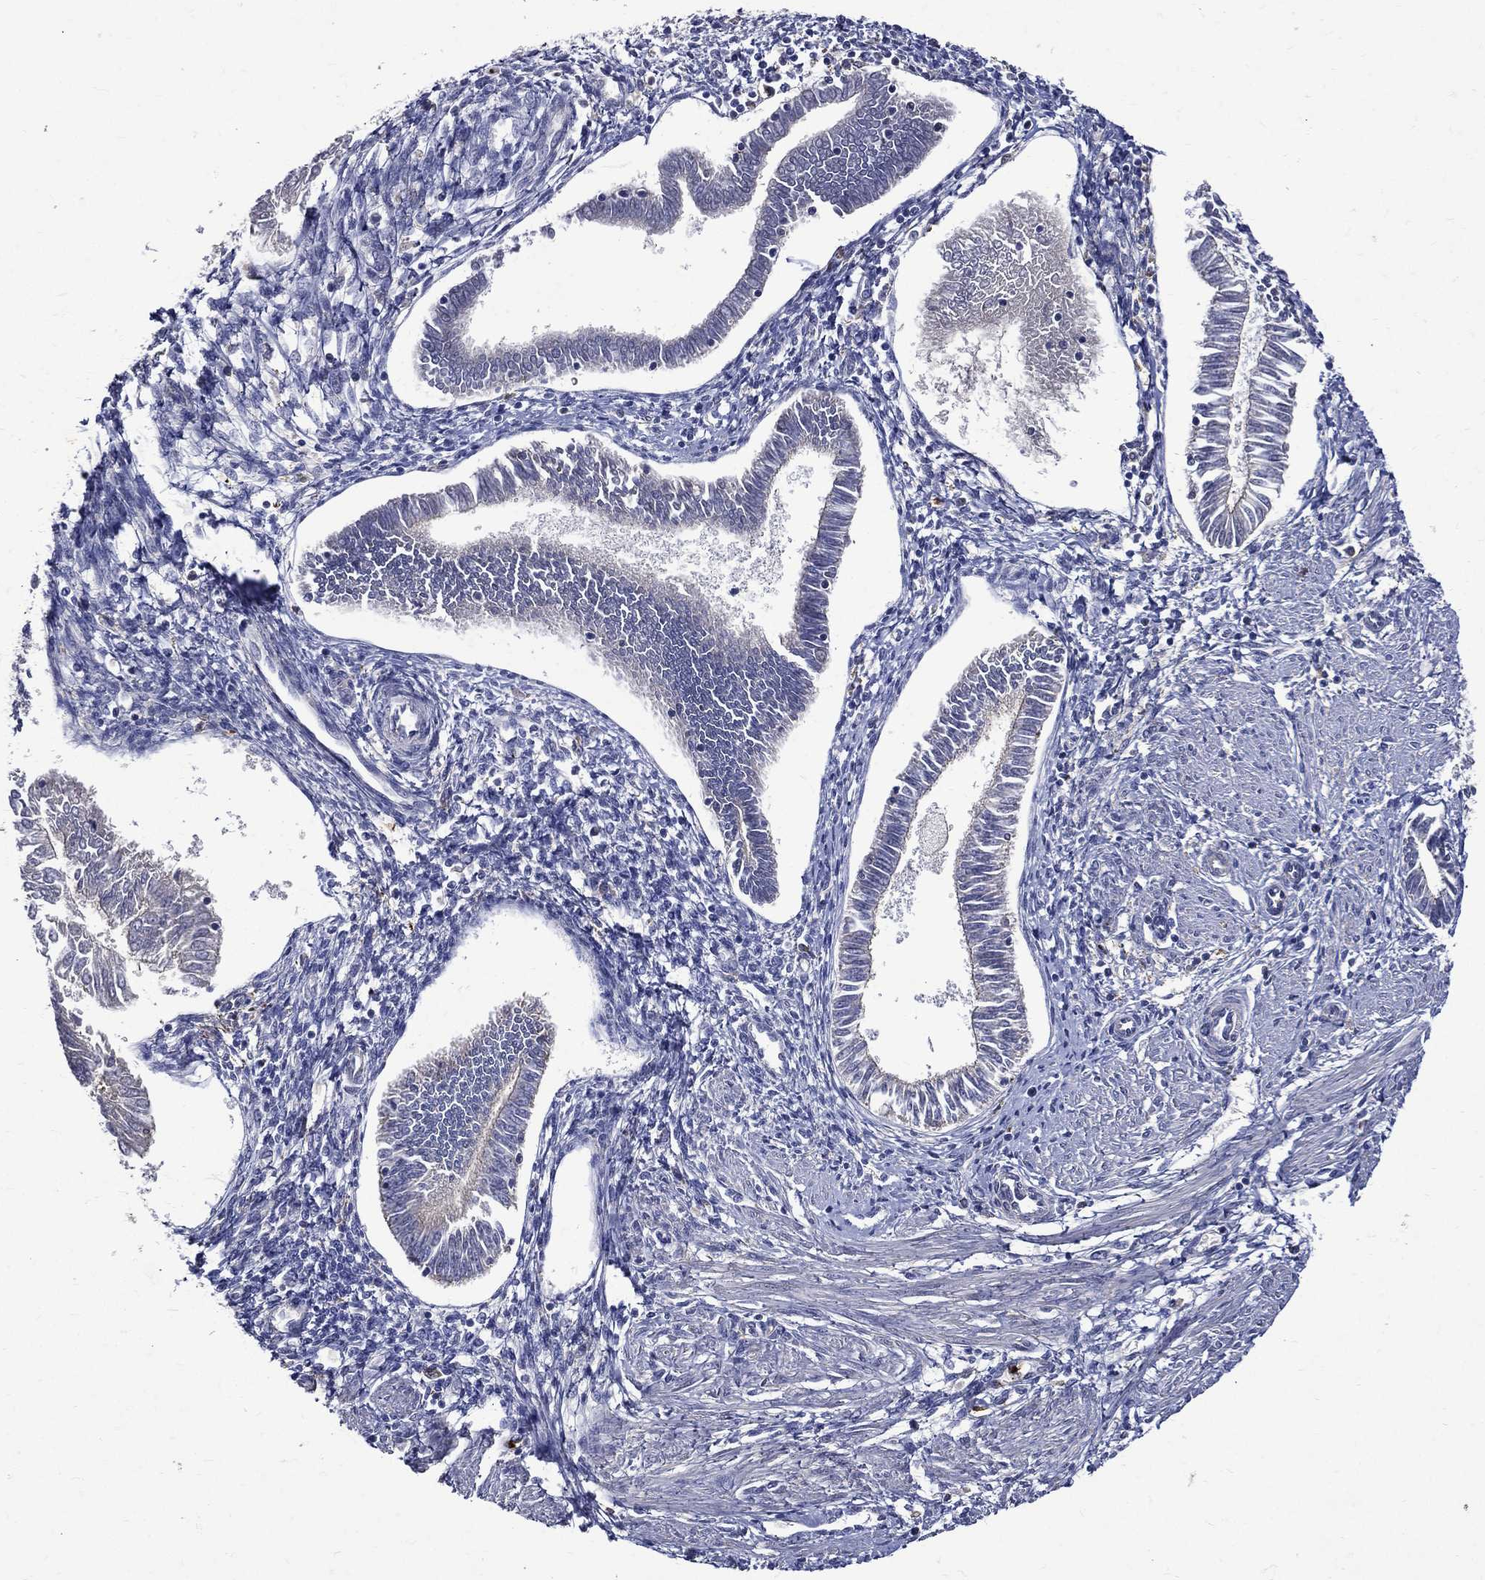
{"staining": {"intensity": "negative", "quantity": "none", "location": "none"}, "tissue": "endometrial cancer", "cell_type": "Tumor cells", "image_type": "cancer", "snomed": [{"axis": "morphology", "description": "Adenocarcinoma, NOS"}, {"axis": "topography", "description": "Endometrium"}], "caption": "This is an immunohistochemistry micrograph of human endometrial adenocarcinoma. There is no expression in tumor cells.", "gene": "GPR171", "patient": {"sex": "female", "age": 53}}